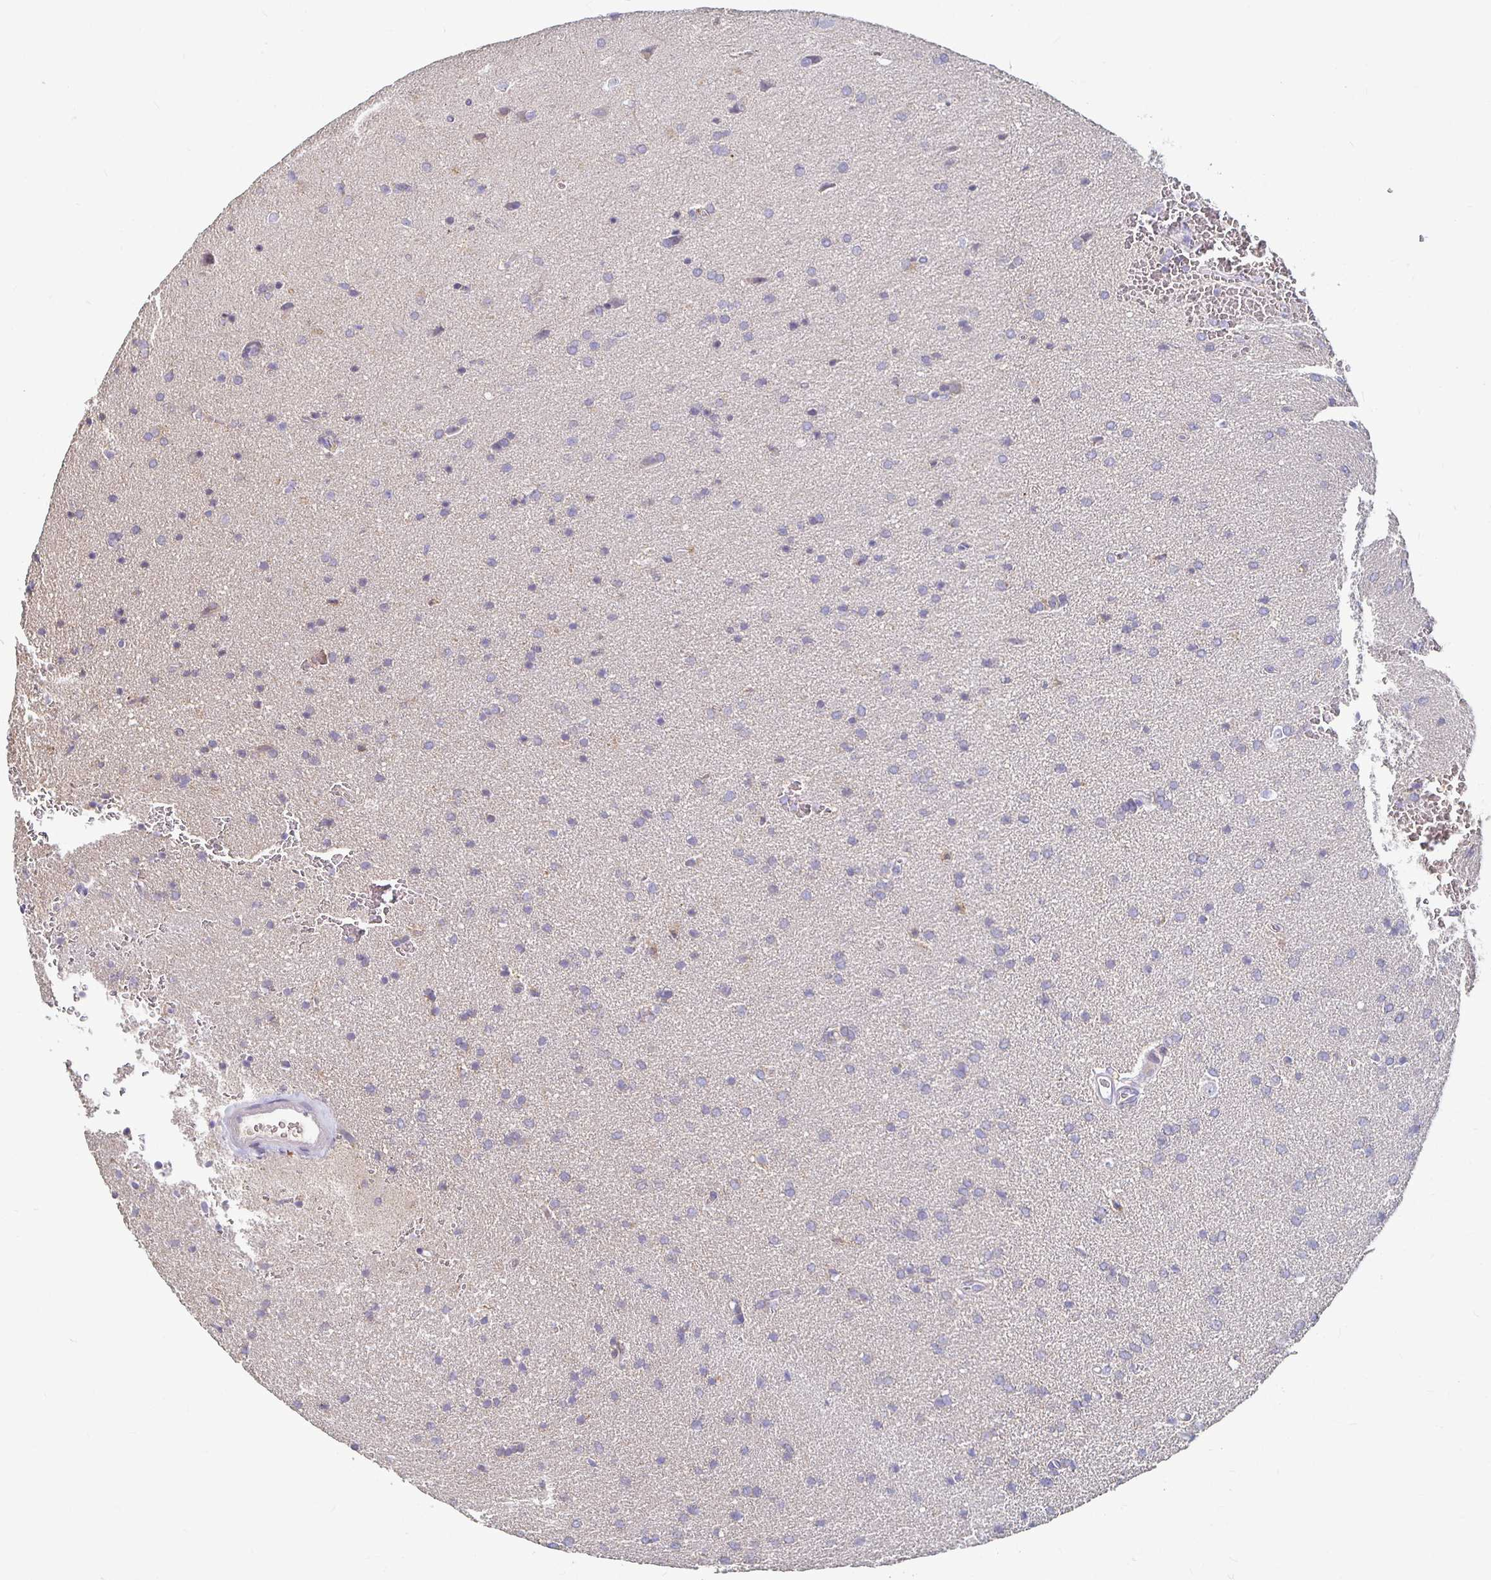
{"staining": {"intensity": "negative", "quantity": "none", "location": "none"}, "tissue": "glioma", "cell_type": "Tumor cells", "image_type": "cancer", "snomed": [{"axis": "morphology", "description": "Glioma, malignant, Low grade"}, {"axis": "topography", "description": "Brain"}], "caption": "Glioma was stained to show a protein in brown. There is no significant staining in tumor cells.", "gene": "RNF144B", "patient": {"sex": "female", "age": 34}}